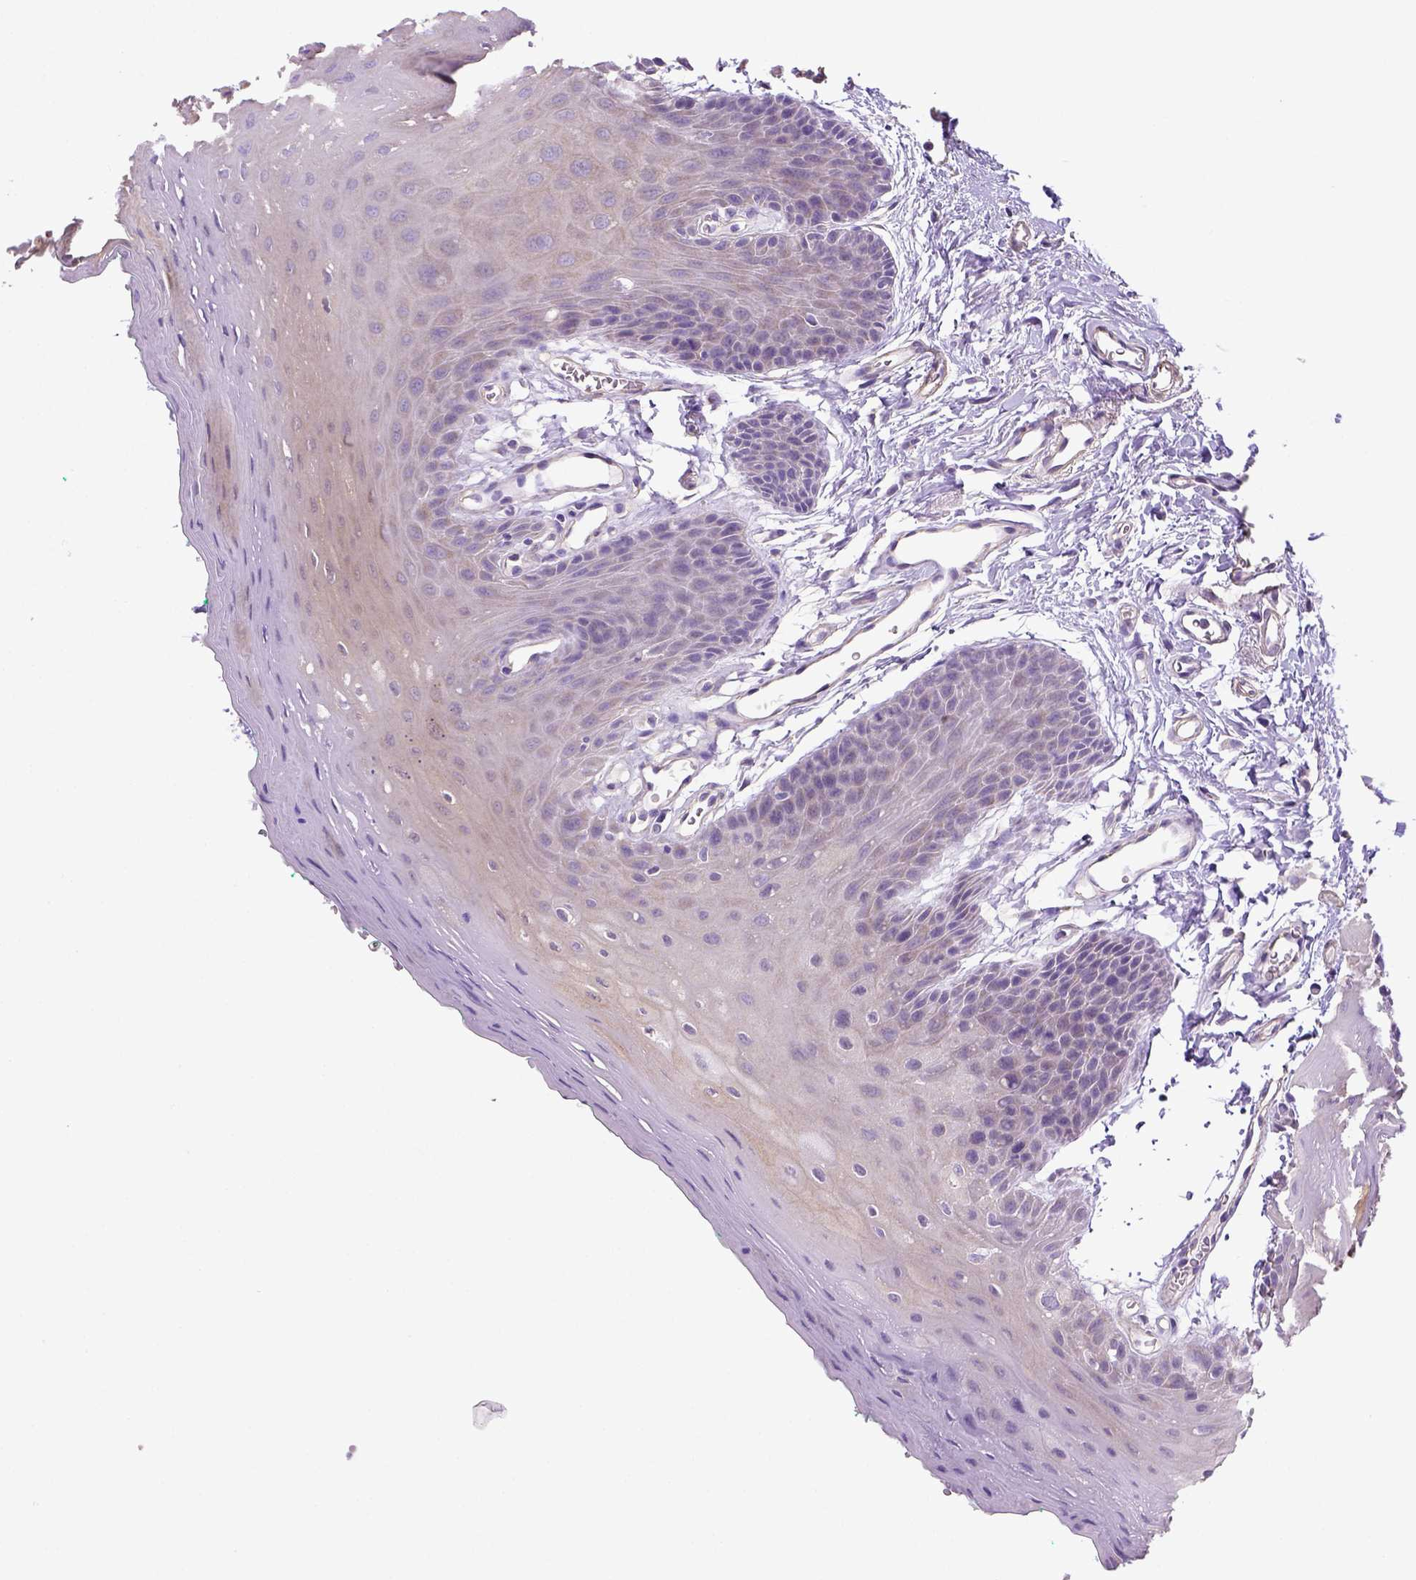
{"staining": {"intensity": "weak", "quantity": ">75%", "location": "cytoplasmic/membranous"}, "tissue": "oral mucosa", "cell_type": "Squamous epithelial cells", "image_type": "normal", "snomed": [{"axis": "morphology", "description": "Normal tissue, NOS"}, {"axis": "morphology", "description": "Squamous cell carcinoma, NOS"}, {"axis": "topography", "description": "Oral tissue"}, {"axis": "topography", "description": "Head-Neck"}], "caption": "A low amount of weak cytoplasmic/membranous staining is seen in about >75% of squamous epithelial cells in benign oral mucosa.", "gene": "HTRA1", "patient": {"sex": "female", "age": 50}}